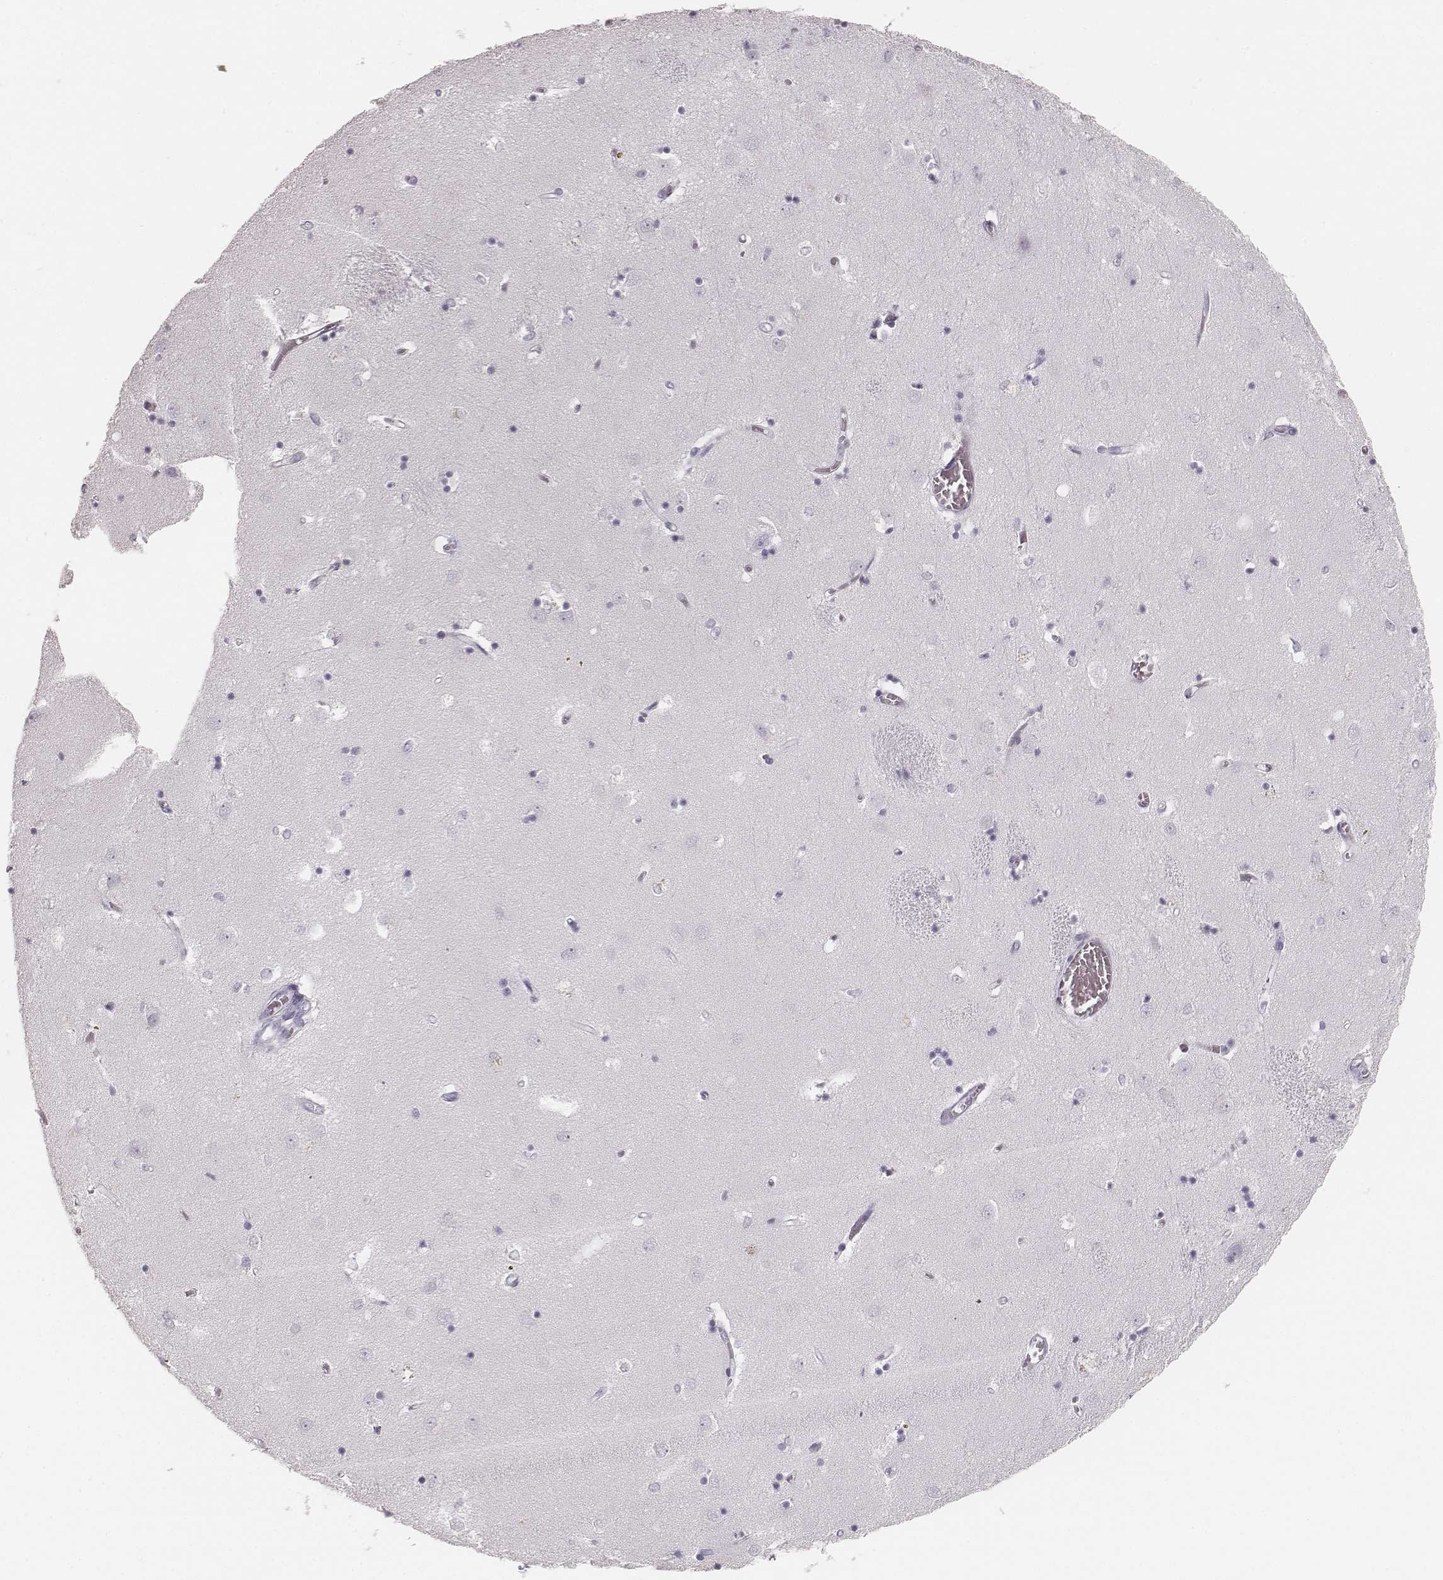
{"staining": {"intensity": "negative", "quantity": "none", "location": "none"}, "tissue": "caudate", "cell_type": "Glial cells", "image_type": "normal", "snomed": [{"axis": "morphology", "description": "Normal tissue, NOS"}, {"axis": "topography", "description": "Lateral ventricle wall"}], "caption": "Histopathology image shows no significant protein staining in glial cells of unremarkable caudate.", "gene": "KRT34", "patient": {"sex": "male", "age": 54}}